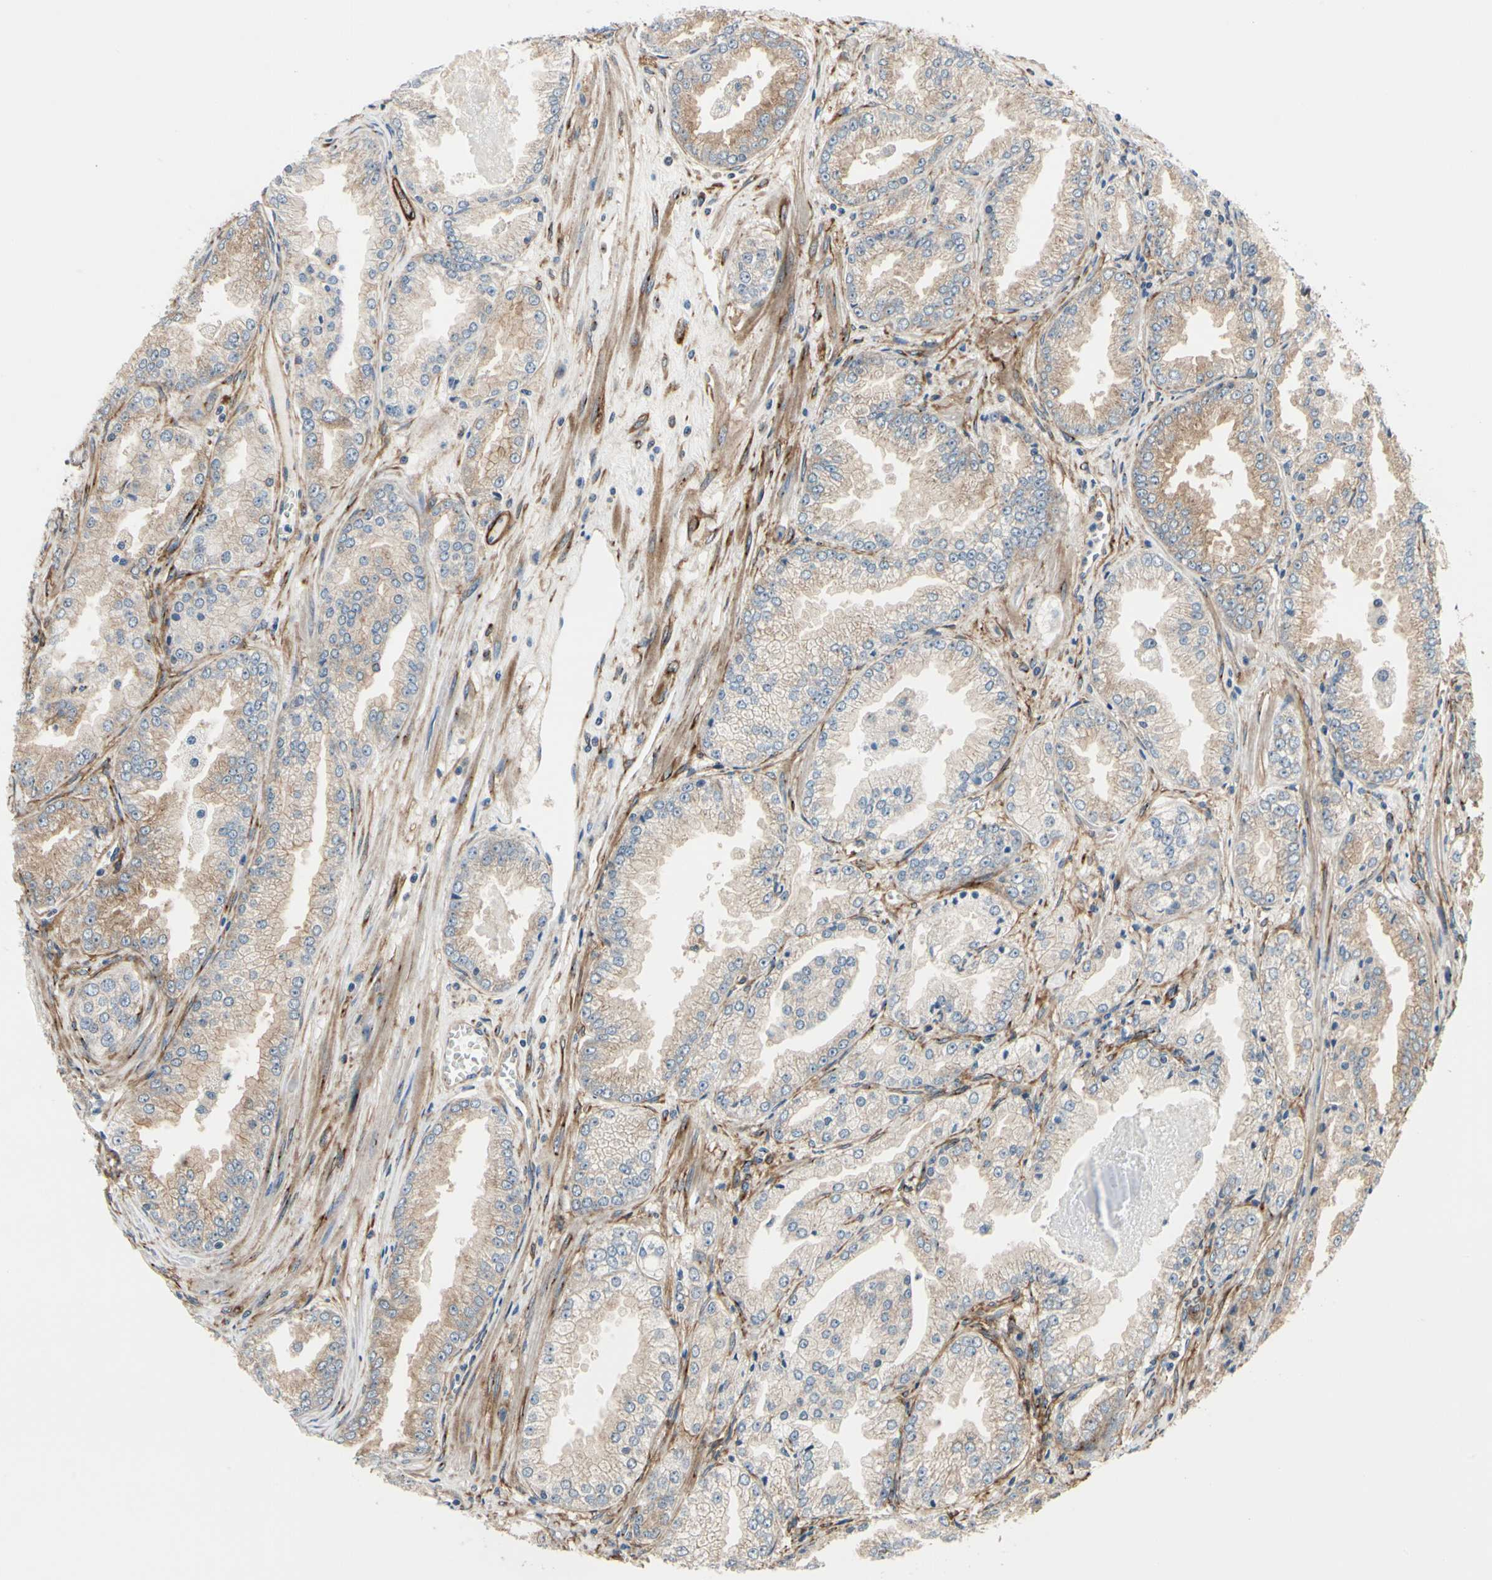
{"staining": {"intensity": "weak", "quantity": ">75%", "location": "cytoplasmic/membranous"}, "tissue": "prostate cancer", "cell_type": "Tumor cells", "image_type": "cancer", "snomed": [{"axis": "morphology", "description": "Adenocarcinoma, High grade"}, {"axis": "topography", "description": "Prostate"}], "caption": "This is an image of immunohistochemistry staining of prostate cancer, which shows weak positivity in the cytoplasmic/membranous of tumor cells.", "gene": "PRKAR2B", "patient": {"sex": "male", "age": 61}}